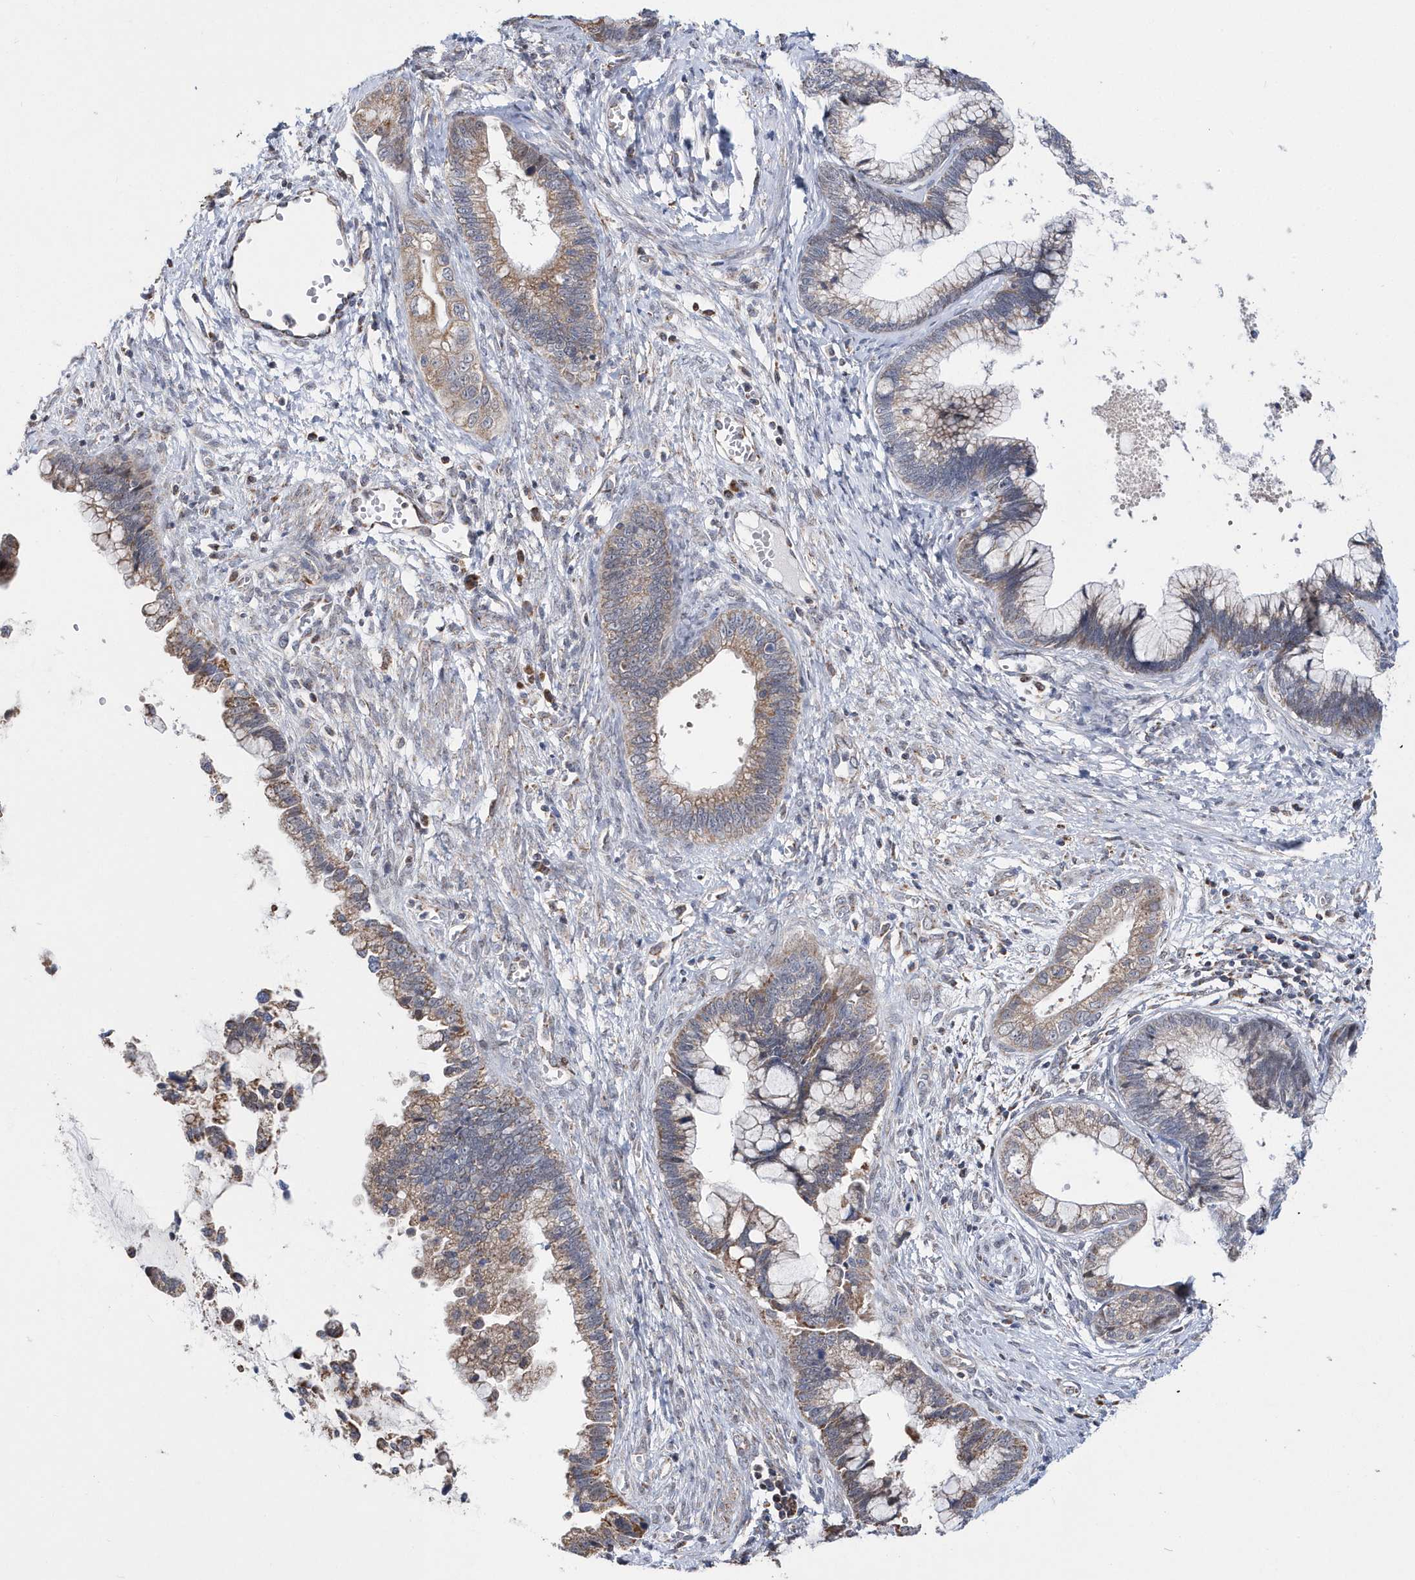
{"staining": {"intensity": "weak", "quantity": "25%-75%", "location": "cytoplasmic/membranous"}, "tissue": "cervical cancer", "cell_type": "Tumor cells", "image_type": "cancer", "snomed": [{"axis": "morphology", "description": "Adenocarcinoma, NOS"}, {"axis": "topography", "description": "Cervix"}], "caption": "High-magnification brightfield microscopy of adenocarcinoma (cervical) stained with DAB (brown) and counterstained with hematoxylin (blue). tumor cells exhibit weak cytoplasmic/membranous expression is seen in about25%-75% of cells.", "gene": "SPATA5", "patient": {"sex": "female", "age": 44}}